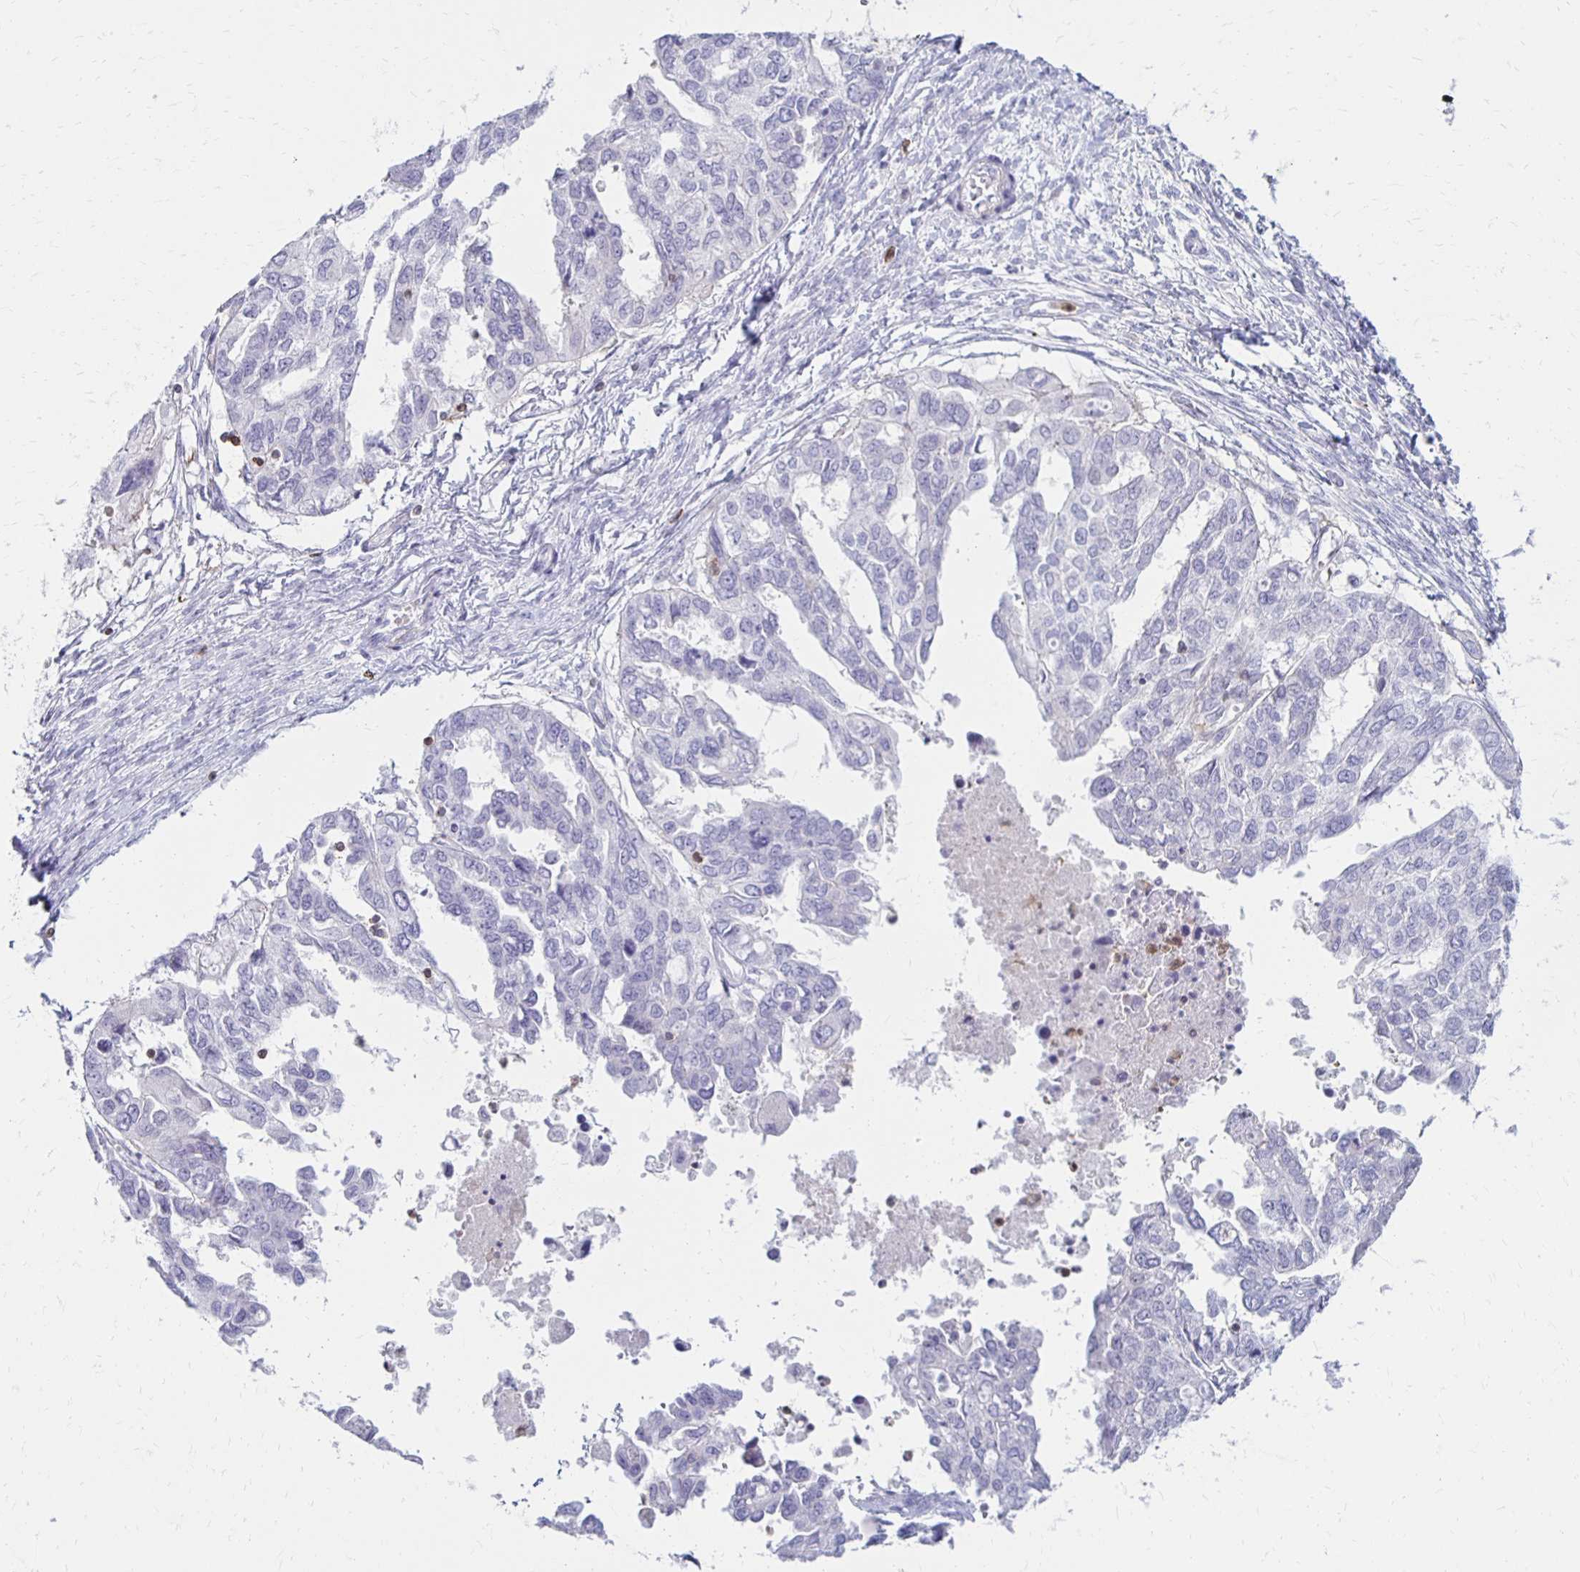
{"staining": {"intensity": "negative", "quantity": "none", "location": "none"}, "tissue": "ovarian cancer", "cell_type": "Tumor cells", "image_type": "cancer", "snomed": [{"axis": "morphology", "description": "Cystadenocarcinoma, serous, NOS"}, {"axis": "topography", "description": "Ovary"}], "caption": "Immunohistochemistry of human ovarian cancer (serous cystadenocarcinoma) shows no positivity in tumor cells. Nuclei are stained in blue.", "gene": "CCL21", "patient": {"sex": "female", "age": 53}}